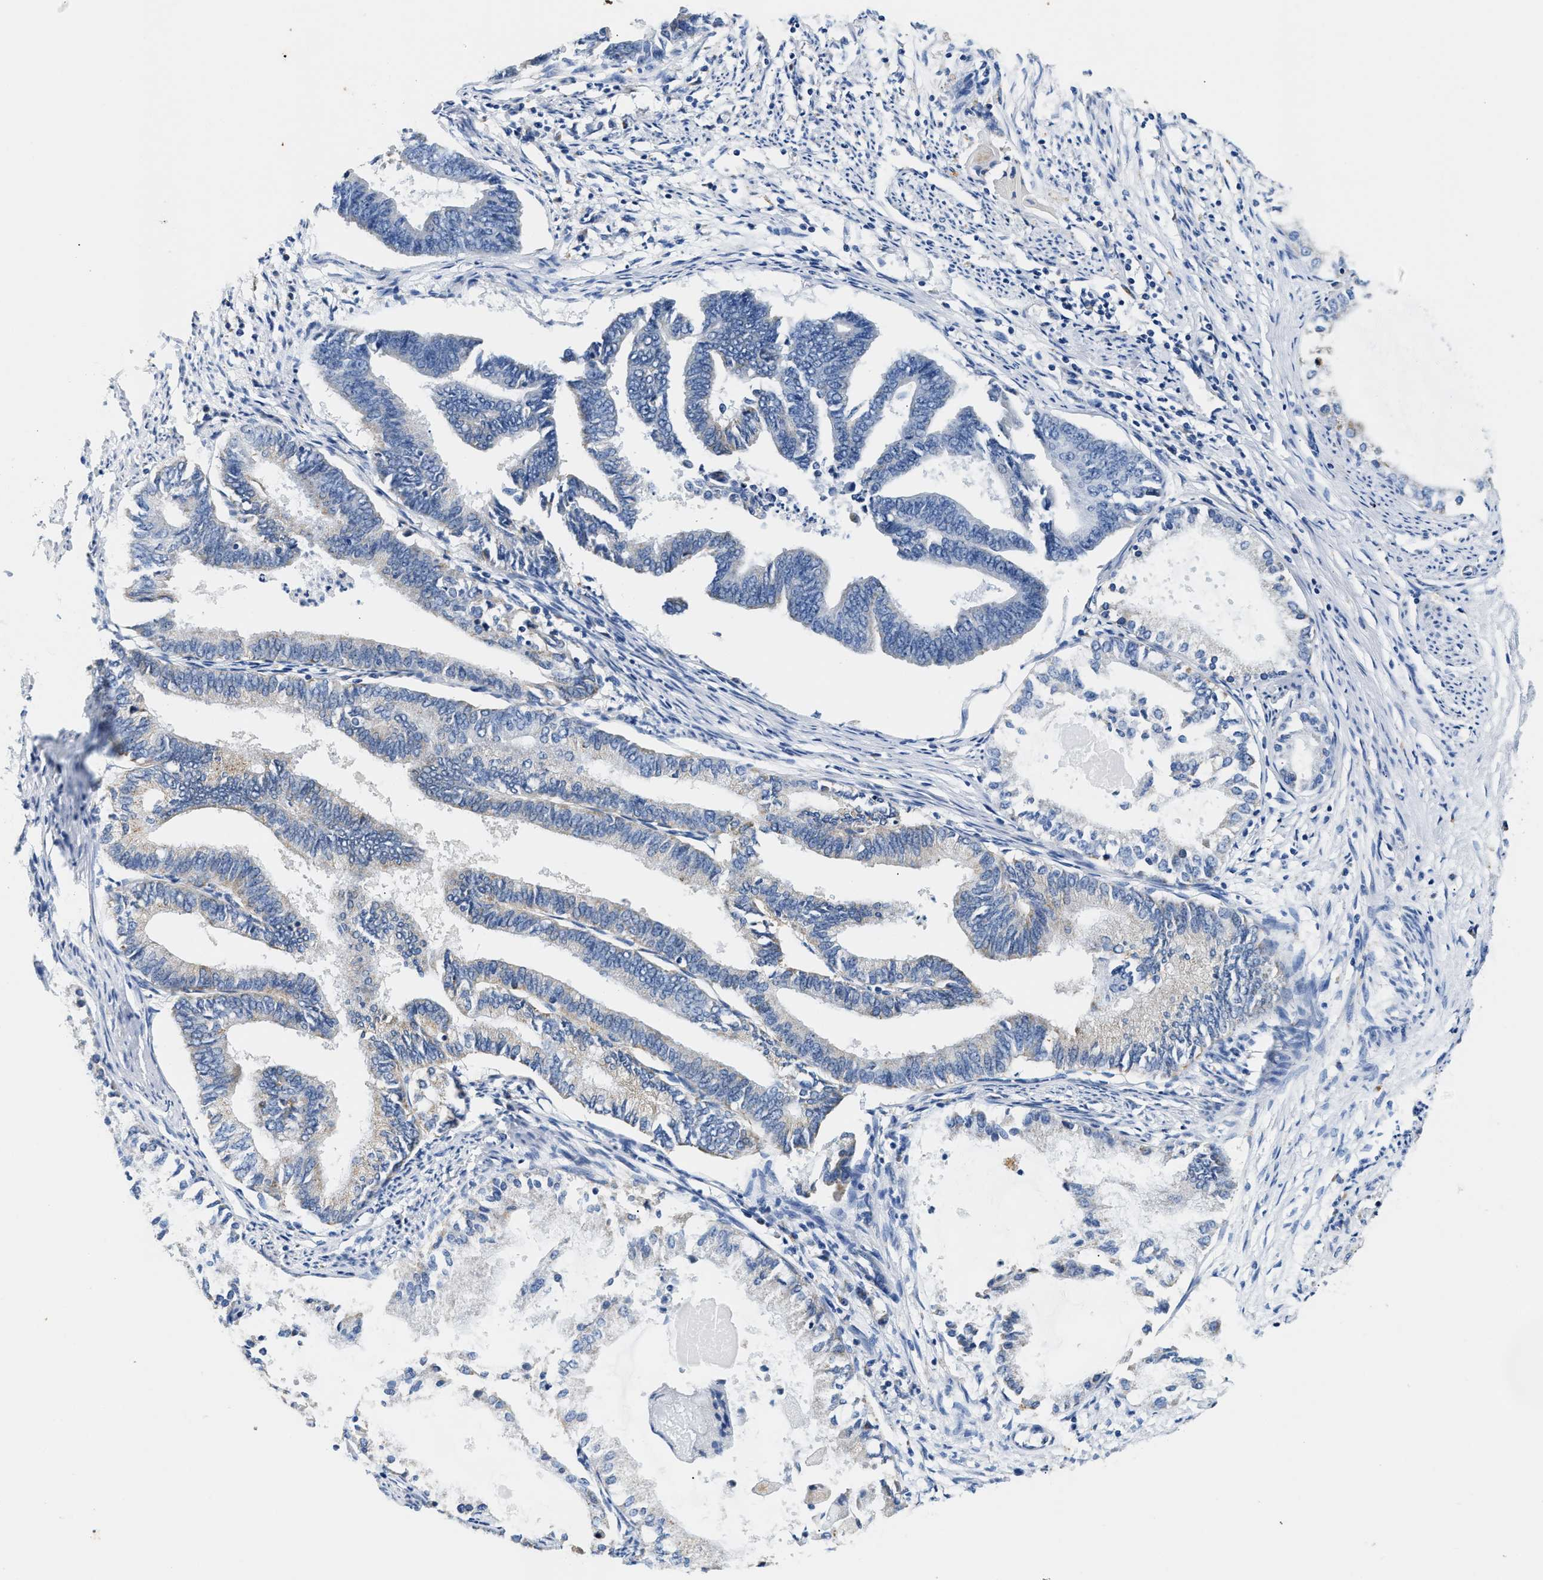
{"staining": {"intensity": "negative", "quantity": "none", "location": "none"}, "tissue": "endometrial cancer", "cell_type": "Tumor cells", "image_type": "cancer", "snomed": [{"axis": "morphology", "description": "Adenocarcinoma, NOS"}, {"axis": "topography", "description": "Endometrium"}], "caption": "Tumor cells are negative for brown protein staining in adenocarcinoma (endometrial).", "gene": "ACADVL", "patient": {"sex": "female", "age": 86}}